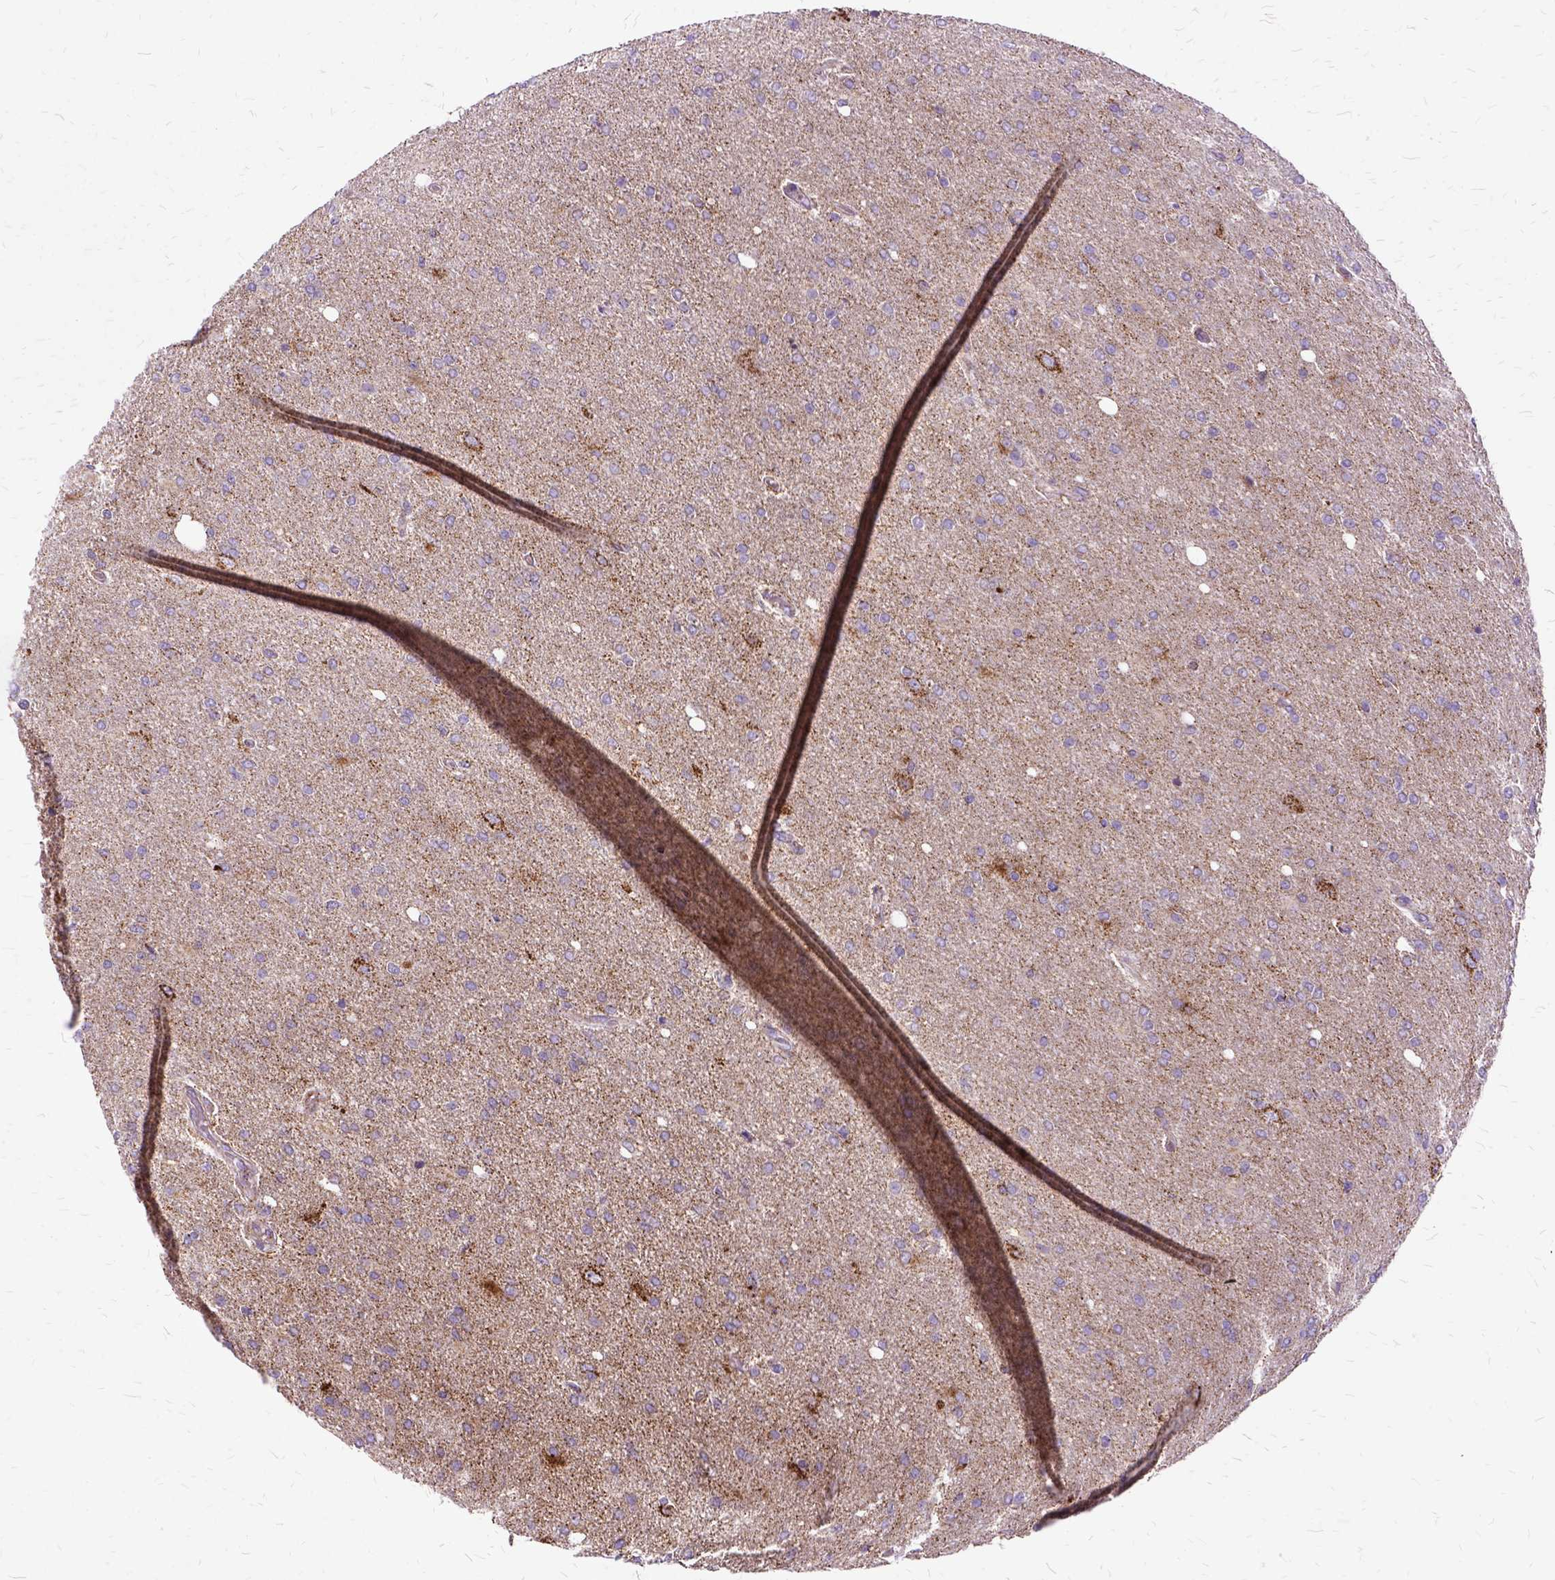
{"staining": {"intensity": "moderate", "quantity": "25%-75%", "location": "cytoplasmic/membranous"}, "tissue": "glioma", "cell_type": "Tumor cells", "image_type": "cancer", "snomed": [{"axis": "morphology", "description": "Glioma, malignant, High grade"}, {"axis": "topography", "description": "Cerebral cortex"}], "caption": "Human glioma stained with a brown dye exhibits moderate cytoplasmic/membranous positive expression in approximately 25%-75% of tumor cells.", "gene": "OXCT1", "patient": {"sex": "male", "age": 70}}